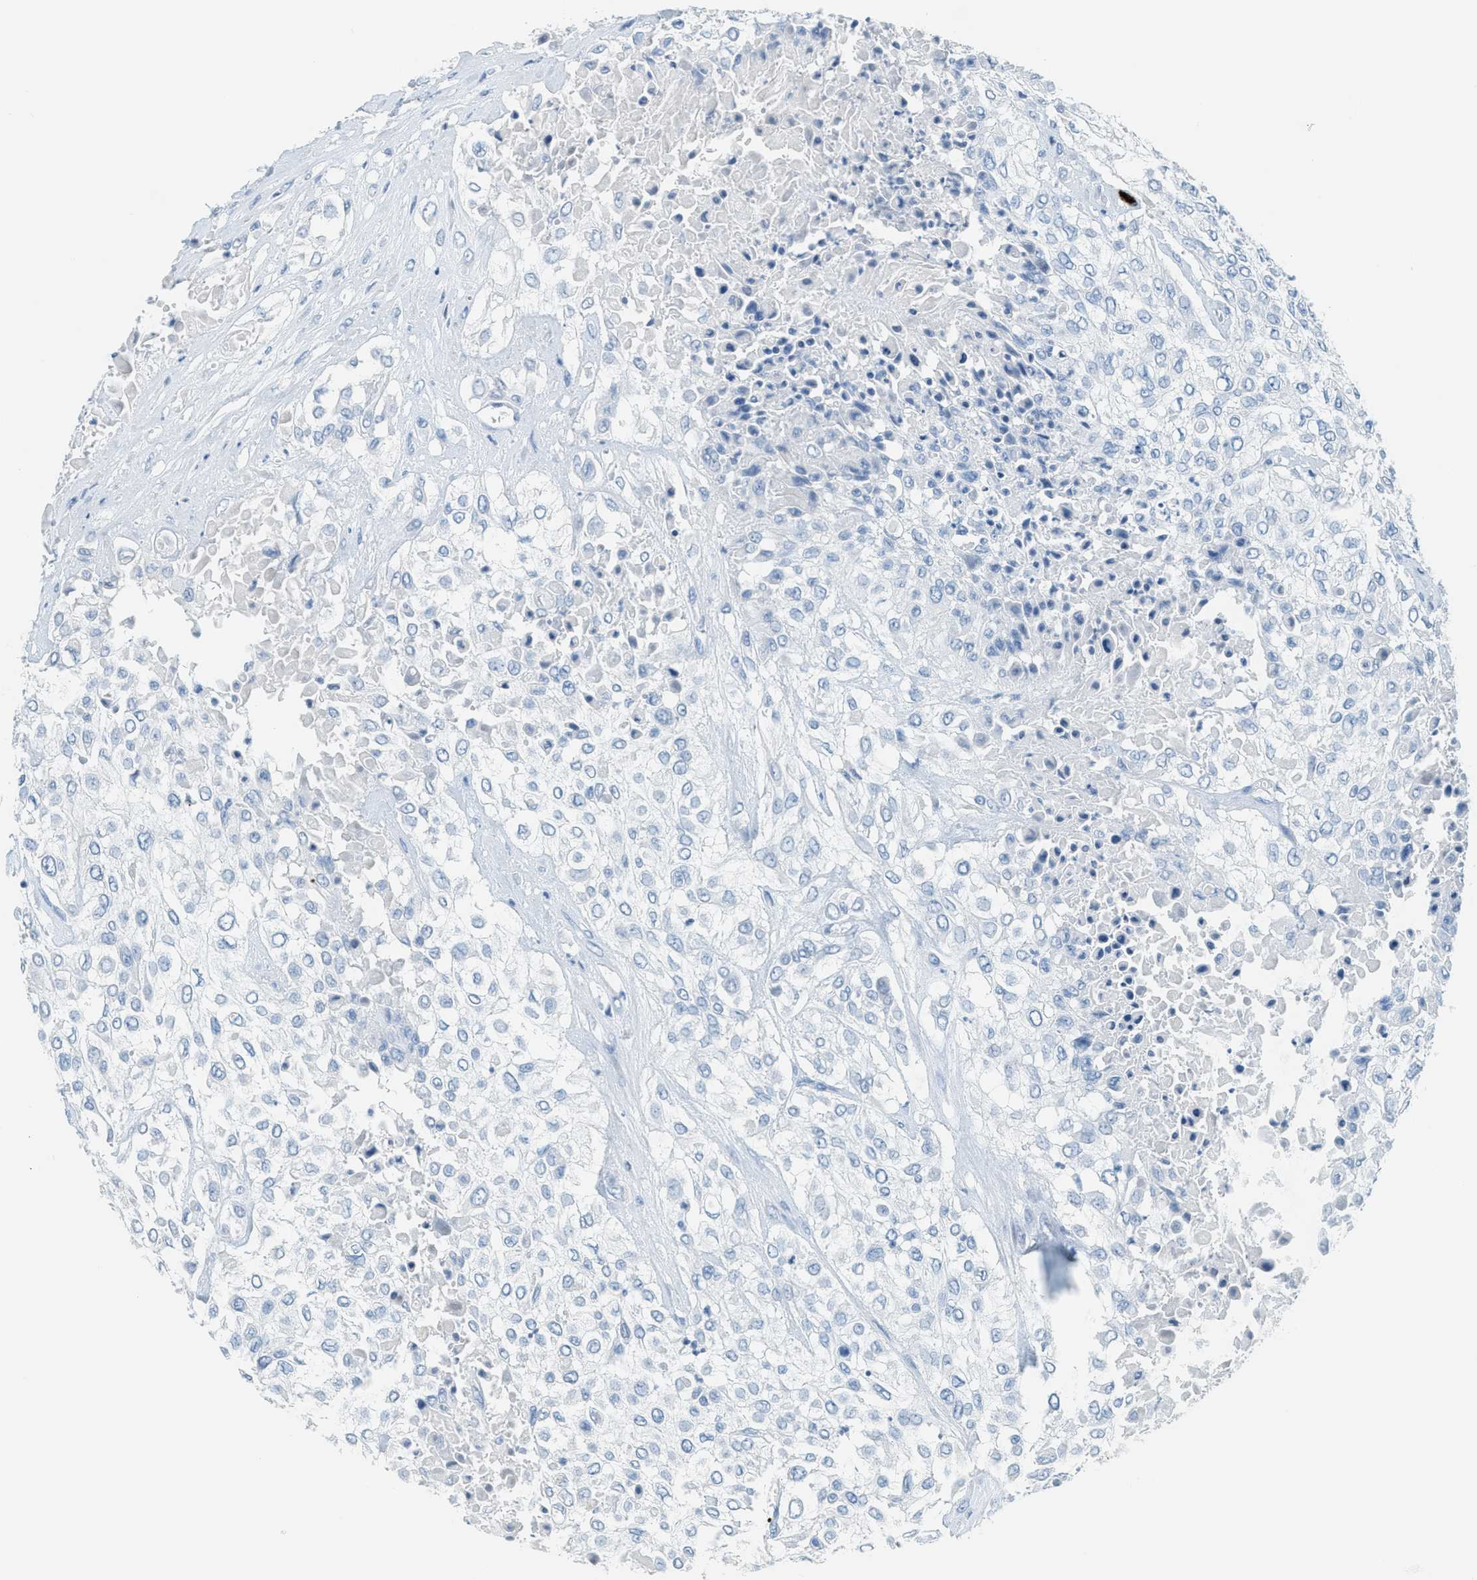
{"staining": {"intensity": "negative", "quantity": "none", "location": "none"}, "tissue": "urothelial cancer", "cell_type": "Tumor cells", "image_type": "cancer", "snomed": [{"axis": "morphology", "description": "Urothelial carcinoma, High grade"}, {"axis": "topography", "description": "Urinary bladder"}], "caption": "Urothelial cancer stained for a protein using immunohistochemistry demonstrates no staining tumor cells.", "gene": "PPBP", "patient": {"sex": "male", "age": 57}}